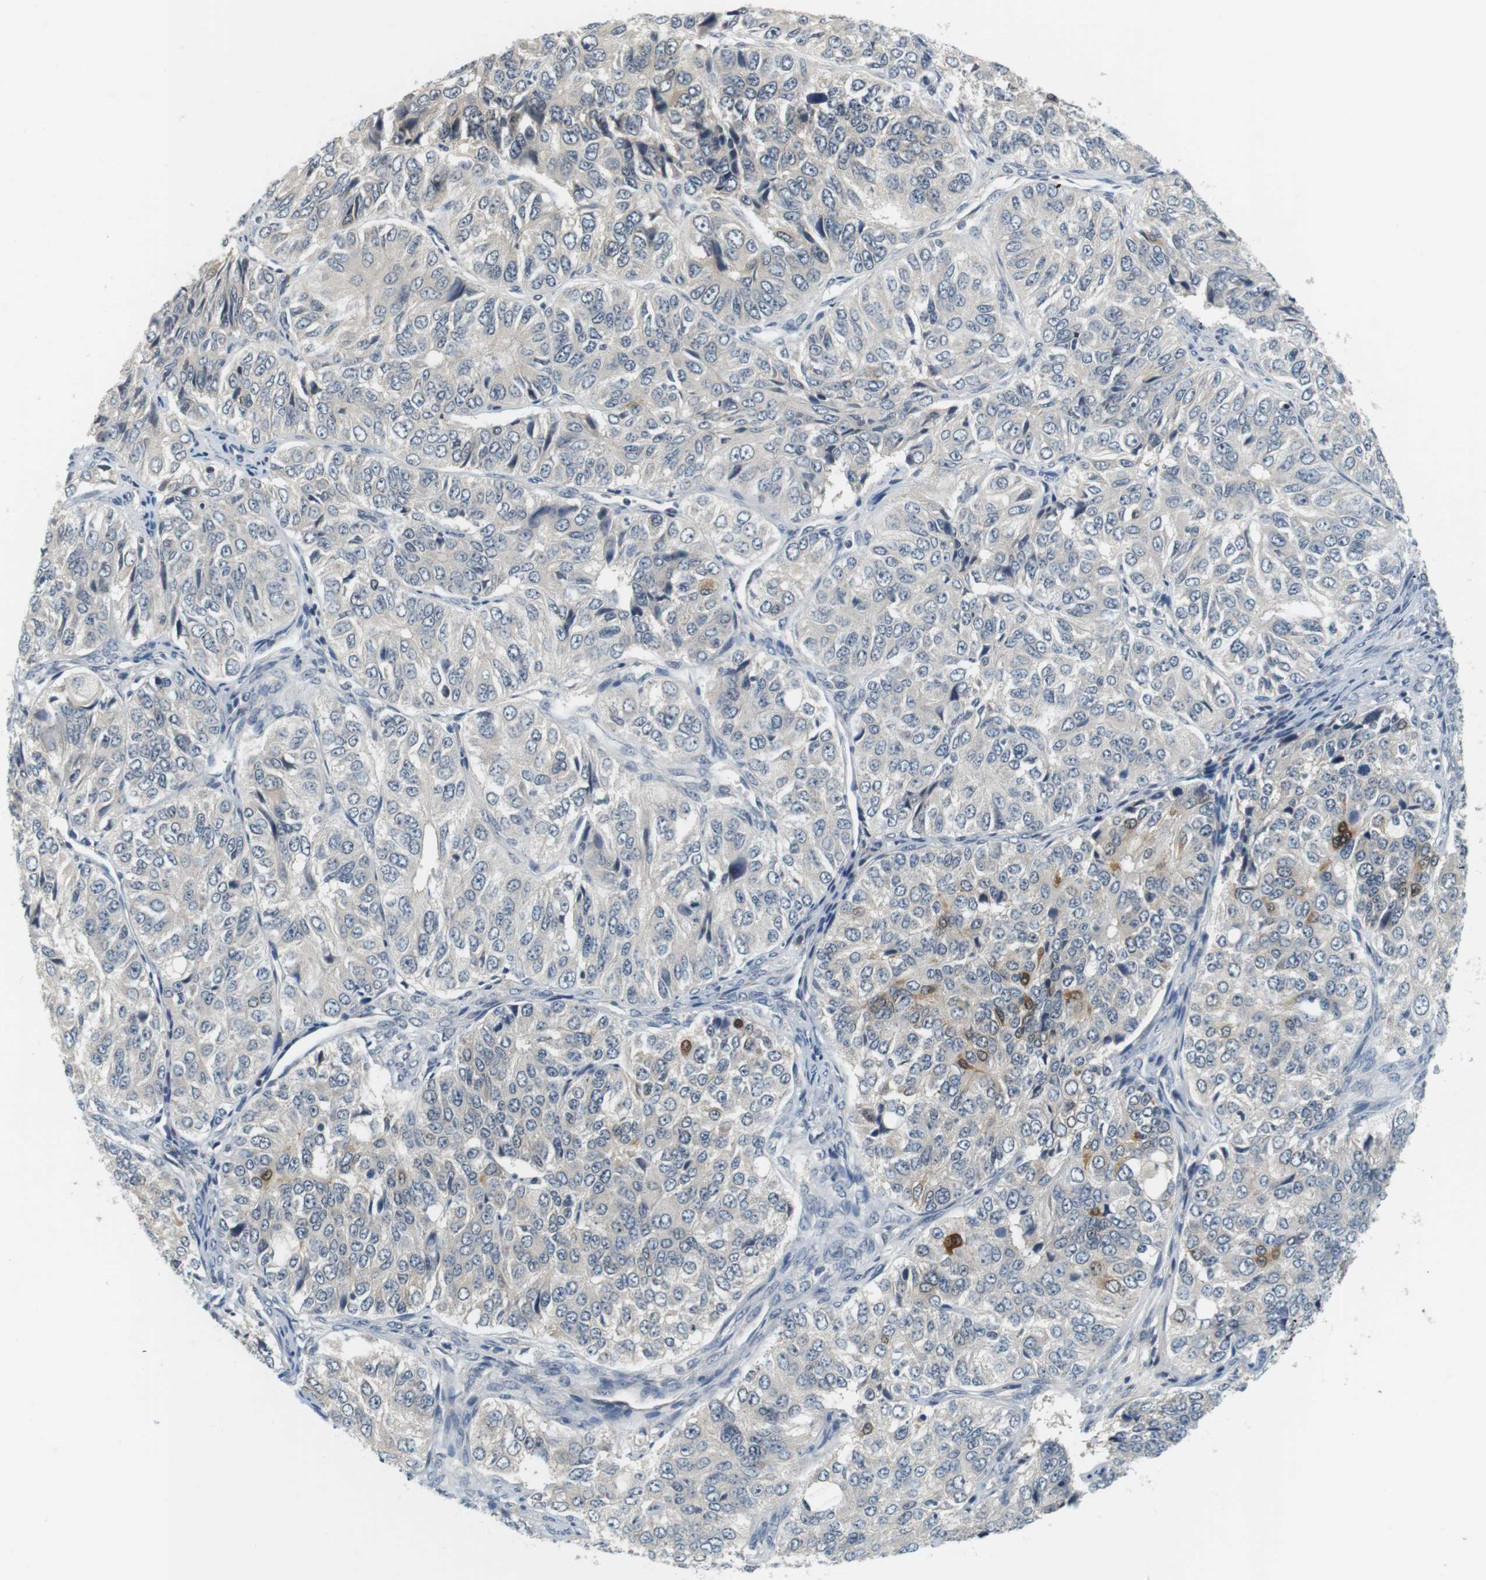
{"staining": {"intensity": "negative", "quantity": "none", "location": "none"}, "tissue": "ovarian cancer", "cell_type": "Tumor cells", "image_type": "cancer", "snomed": [{"axis": "morphology", "description": "Carcinoma, endometroid"}, {"axis": "topography", "description": "Ovary"}], "caption": "This image is of endometroid carcinoma (ovarian) stained with immunohistochemistry (IHC) to label a protein in brown with the nuclei are counter-stained blue. There is no expression in tumor cells. (DAB (3,3'-diaminobenzidine) immunohistochemistry (IHC) visualized using brightfield microscopy, high magnification).", "gene": "WNT7A", "patient": {"sex": "female", "age": 51}}